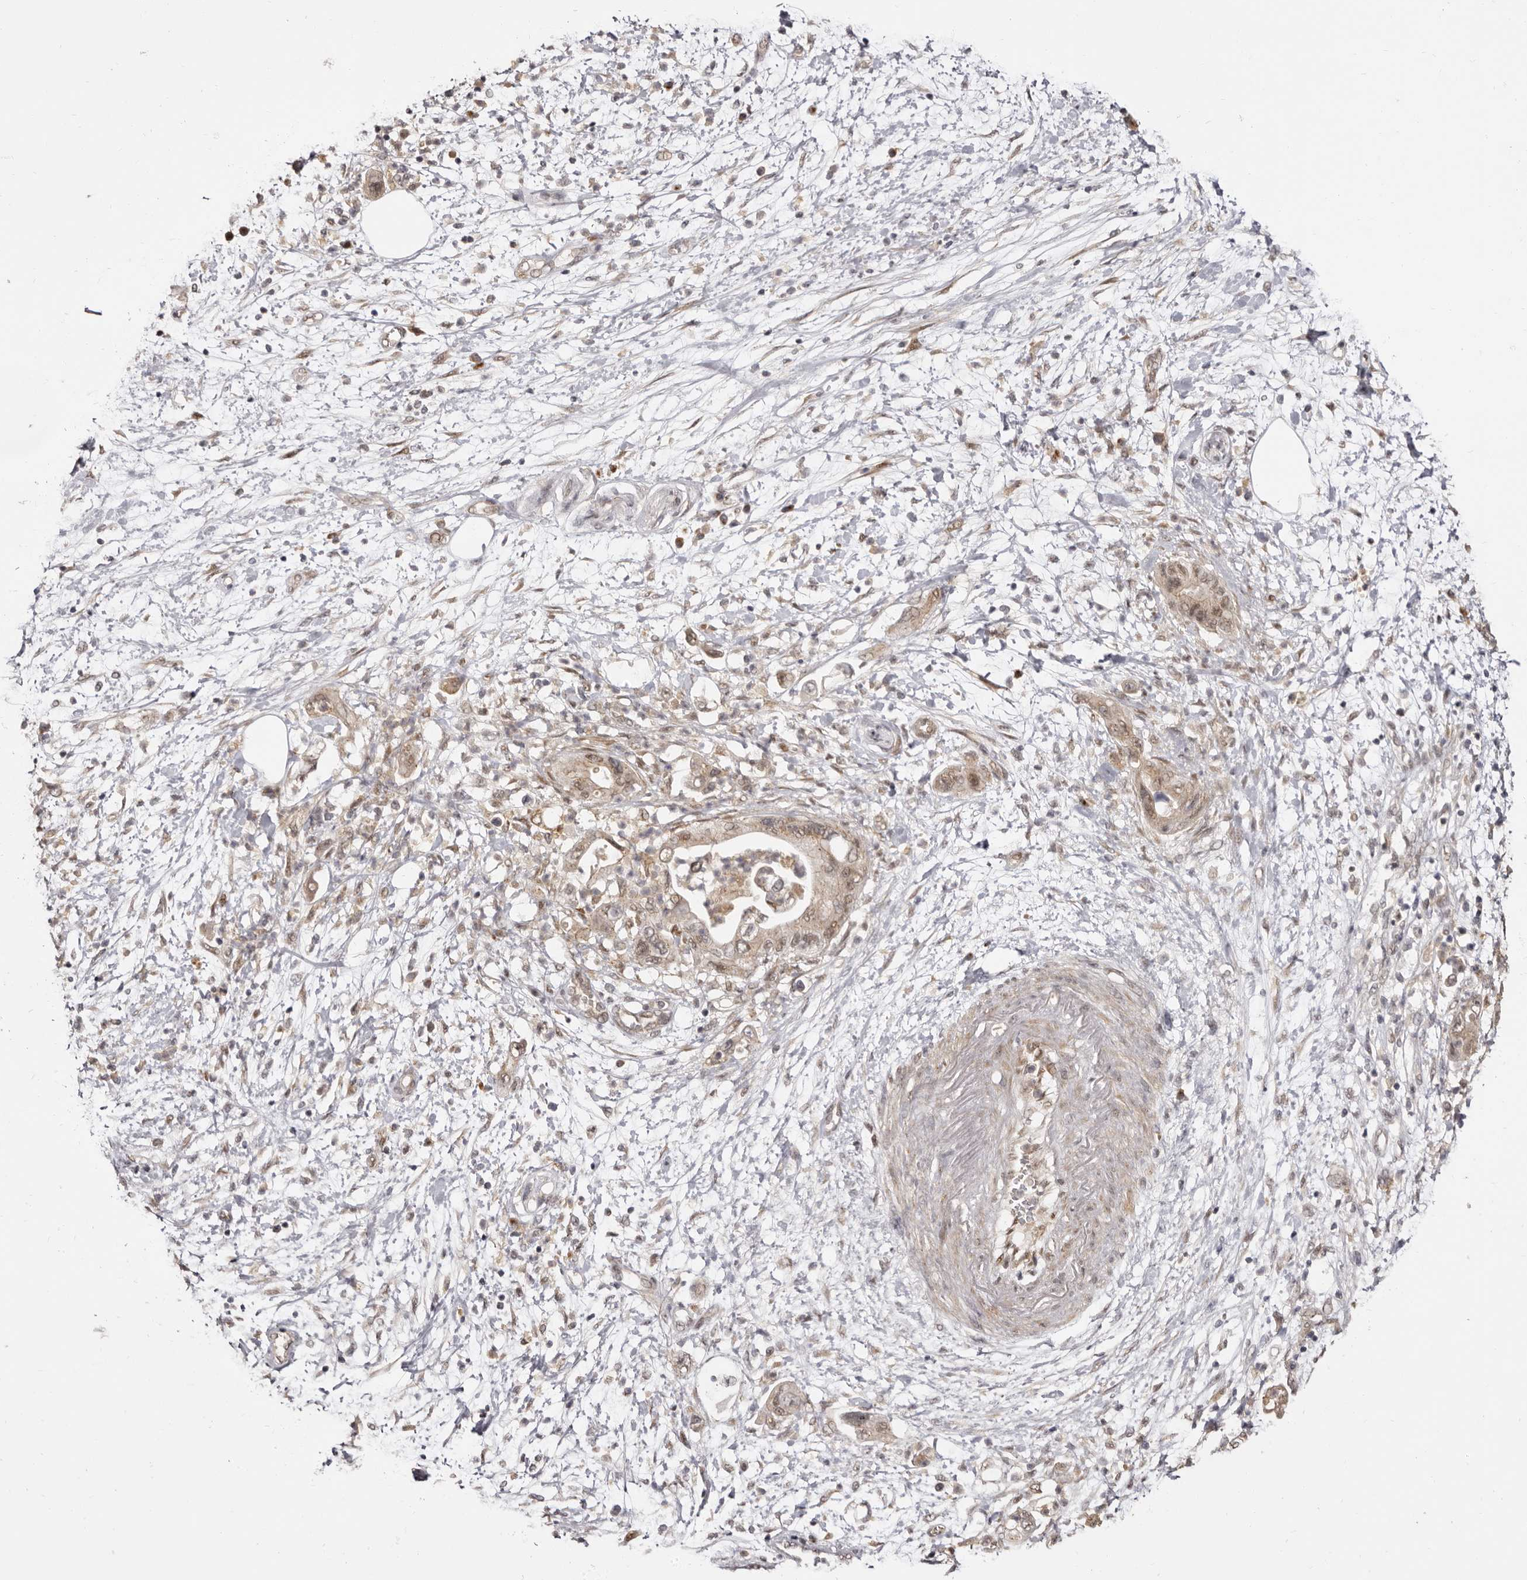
{"staining": {"intensity": "weak", "quantity": ">75%", "location": "cytoplasmic/membranous,nuclear"}, "tissue": "pancreatic cancer", "cell_type": "Tumor cells", "image_type": "cancer", "snomed": [{"axis": "morphology", "description": "Adenocarcinoma, NOS"}, {"axis": "topography", "description": "Pancreas"}], "caption": "Weak cytoplasmic/membranous and nuclear protein staining is appreciated in approximately >75% of tumor cells in pancreatic cancer.", "gene": "ZNF326", "patient": {"sex": "female", "age": 73}}